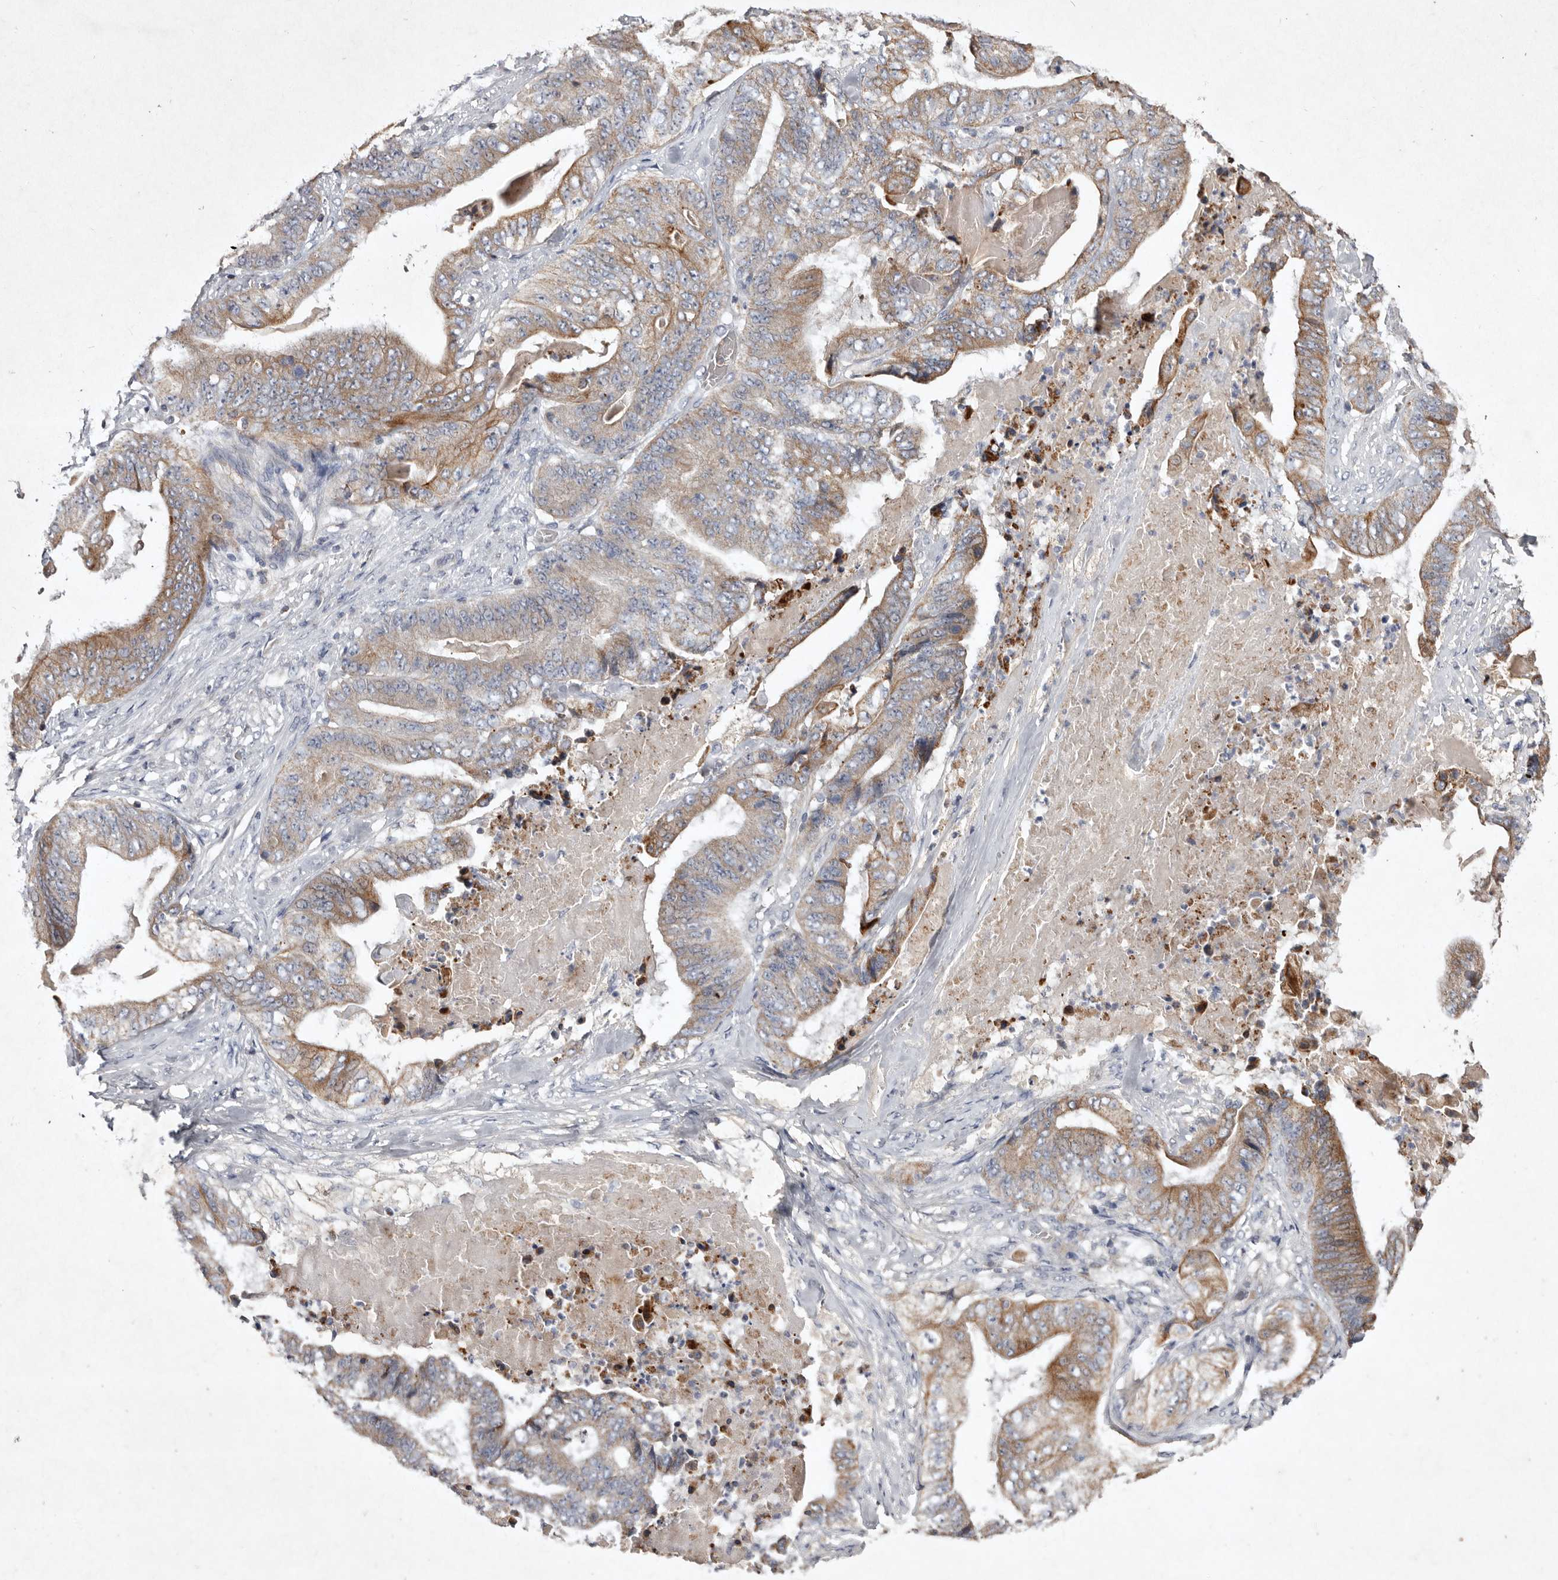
{"staining": {"intensity": "moderate", "quantity": "25%-75%", "location": "cytoplasmic/membranous"}, "tissue": "stomach cancer", "cell_type": "Tumor cells", "image_type": "cancer", "snomed": [{"axis": "morphology", "description": "Adenocarcinoma, NOS"}, {"axis": "topography", "description": "Stomach"}], "caption": "An immunohistochemistry (IHC) histopathology image of tumor tissue is shown. Protein staining in brown labels moderate cytoplasmic/membranous positivity in adenocarcinoma (stomach) within tumor cells.", "gene": "TNFSF14", "patient": {"sex": "female", "age": 73}}